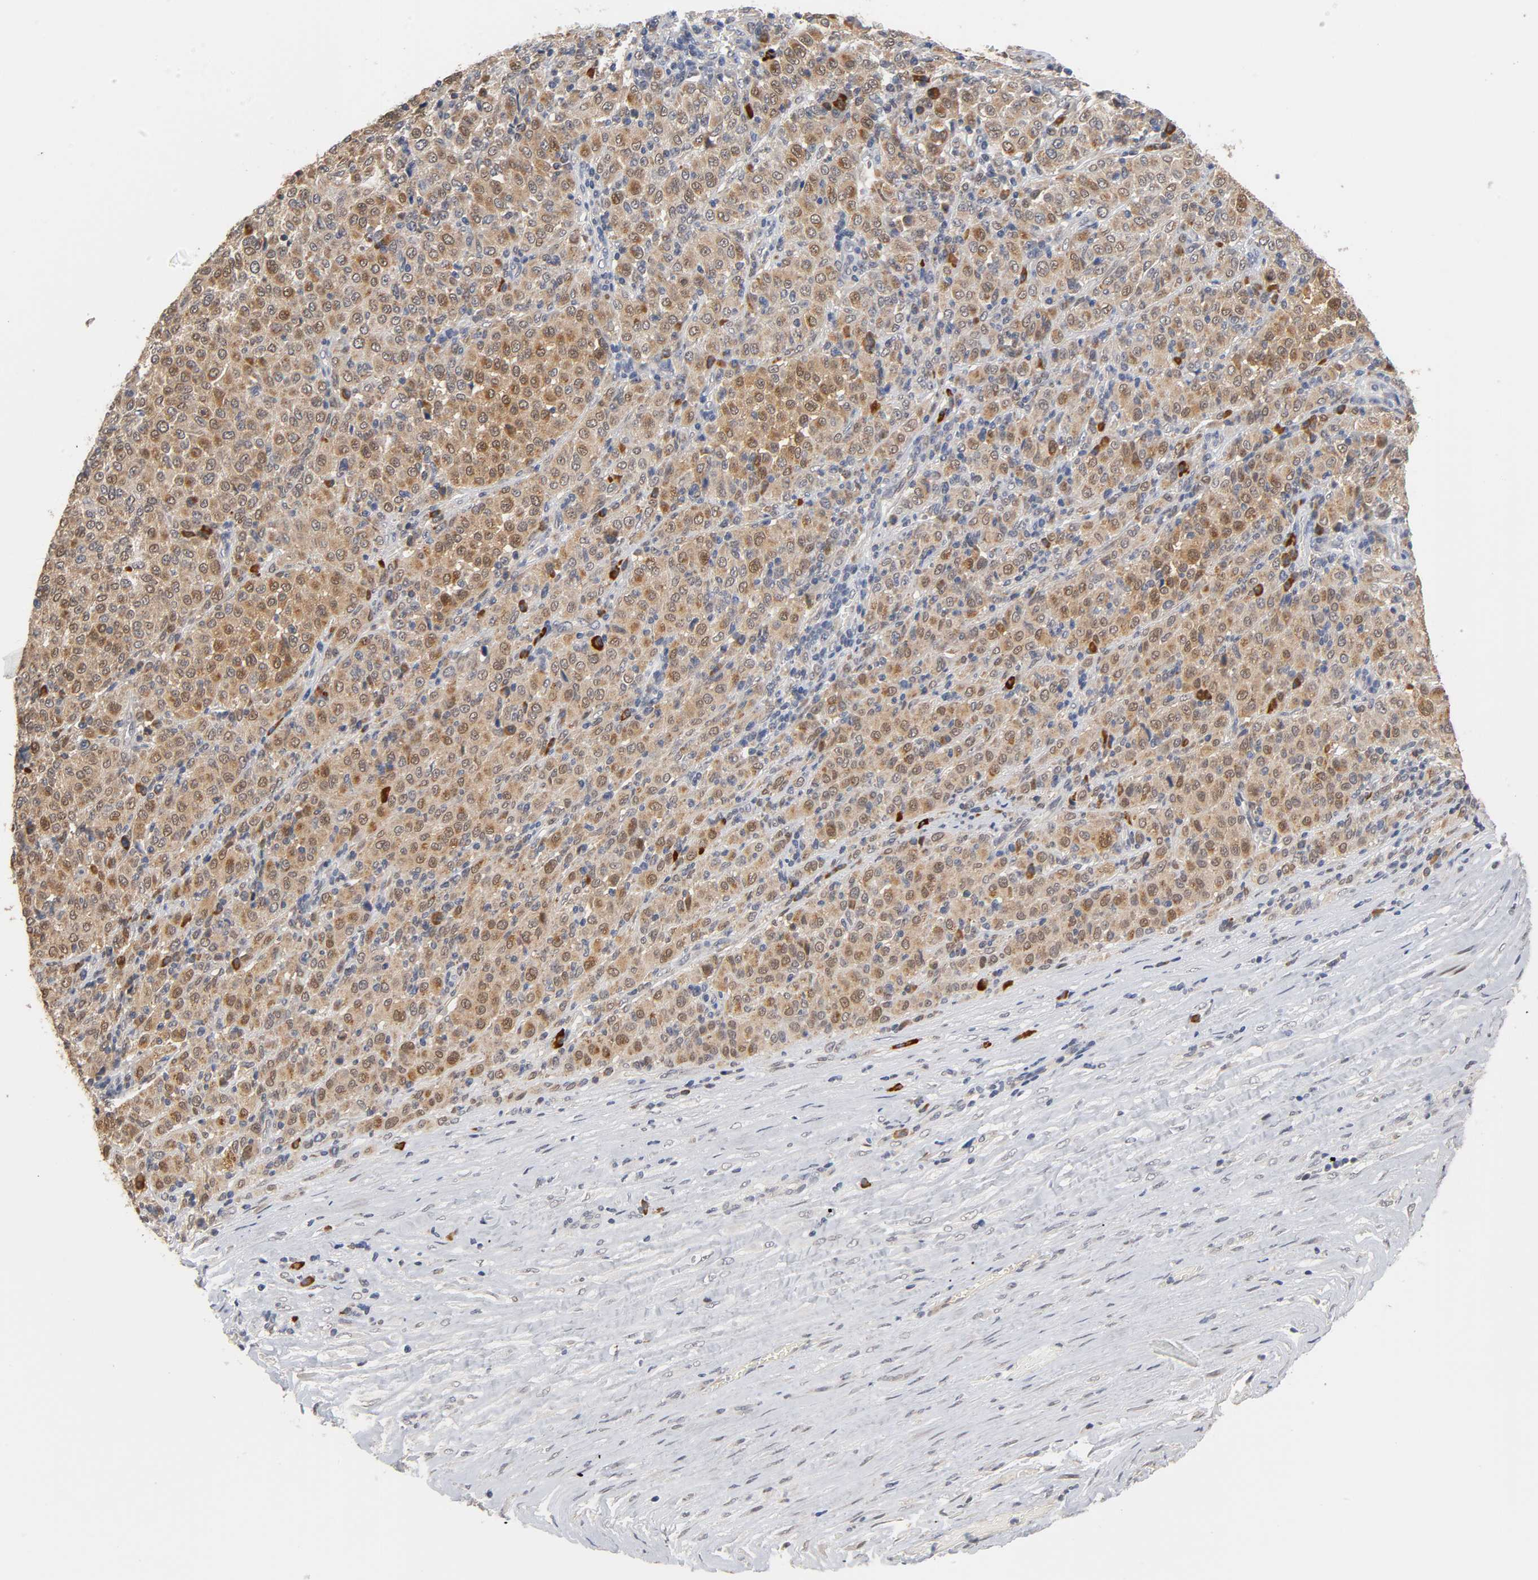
{"staining": {"intensity": "moderate", "quantity": ">75%", "location": "cytoplasmic/membranous,nuclear"}, "tissue": "melanoma", "cell_type": "Tumor cells", "image_type": "cancer", "snomed": [{"axis": "morphology", "description": "Malignant melanoma, Metastatic site"}, {"axis": "topography", "description": "Pancreas"}], "caption": "Immunohistochemistry of human malignant melanoma (metastatic site) reveals medium levels of moderate cytoplasmic/membranous and nuclear staining in about >75% of tumor cells.", "gene": "GSTZ1", "patient": {"sex": "female", "age": 30}}